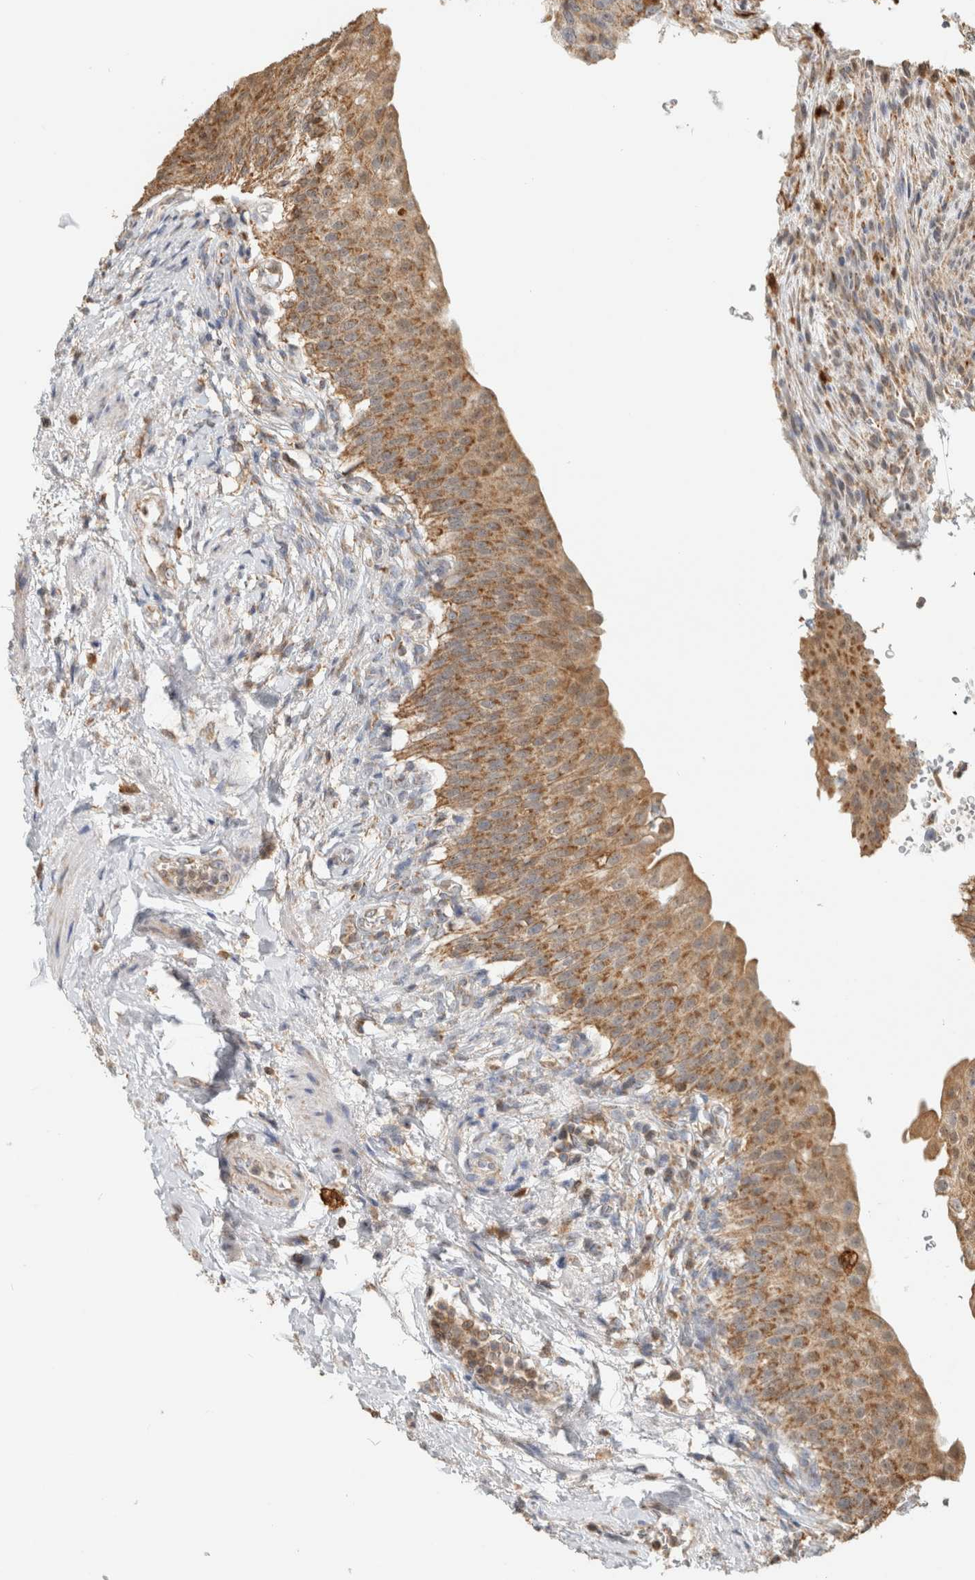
{"staining": {"intensity": "moderate", "quantity": ">75%", "location": "cytoplasmic/membranous,nuclear"}, "tissue": "urinary bladder", "cell_type": "Urothelial cells", "image_type": "normal", "snomed": [{"axis": "morphology", "description": "Normal tissue, NOS"}, {"axis": "topography", "description": "Urinary bladder"}], "caption": "Urinary bladder stained for a protein (brown) displays moderate cytoplasmic/membranous,nuclear positive expression in about >75% of urothelial cells.", "gene": "CAPG", "patient": {"sex": "female", "age": 60}}